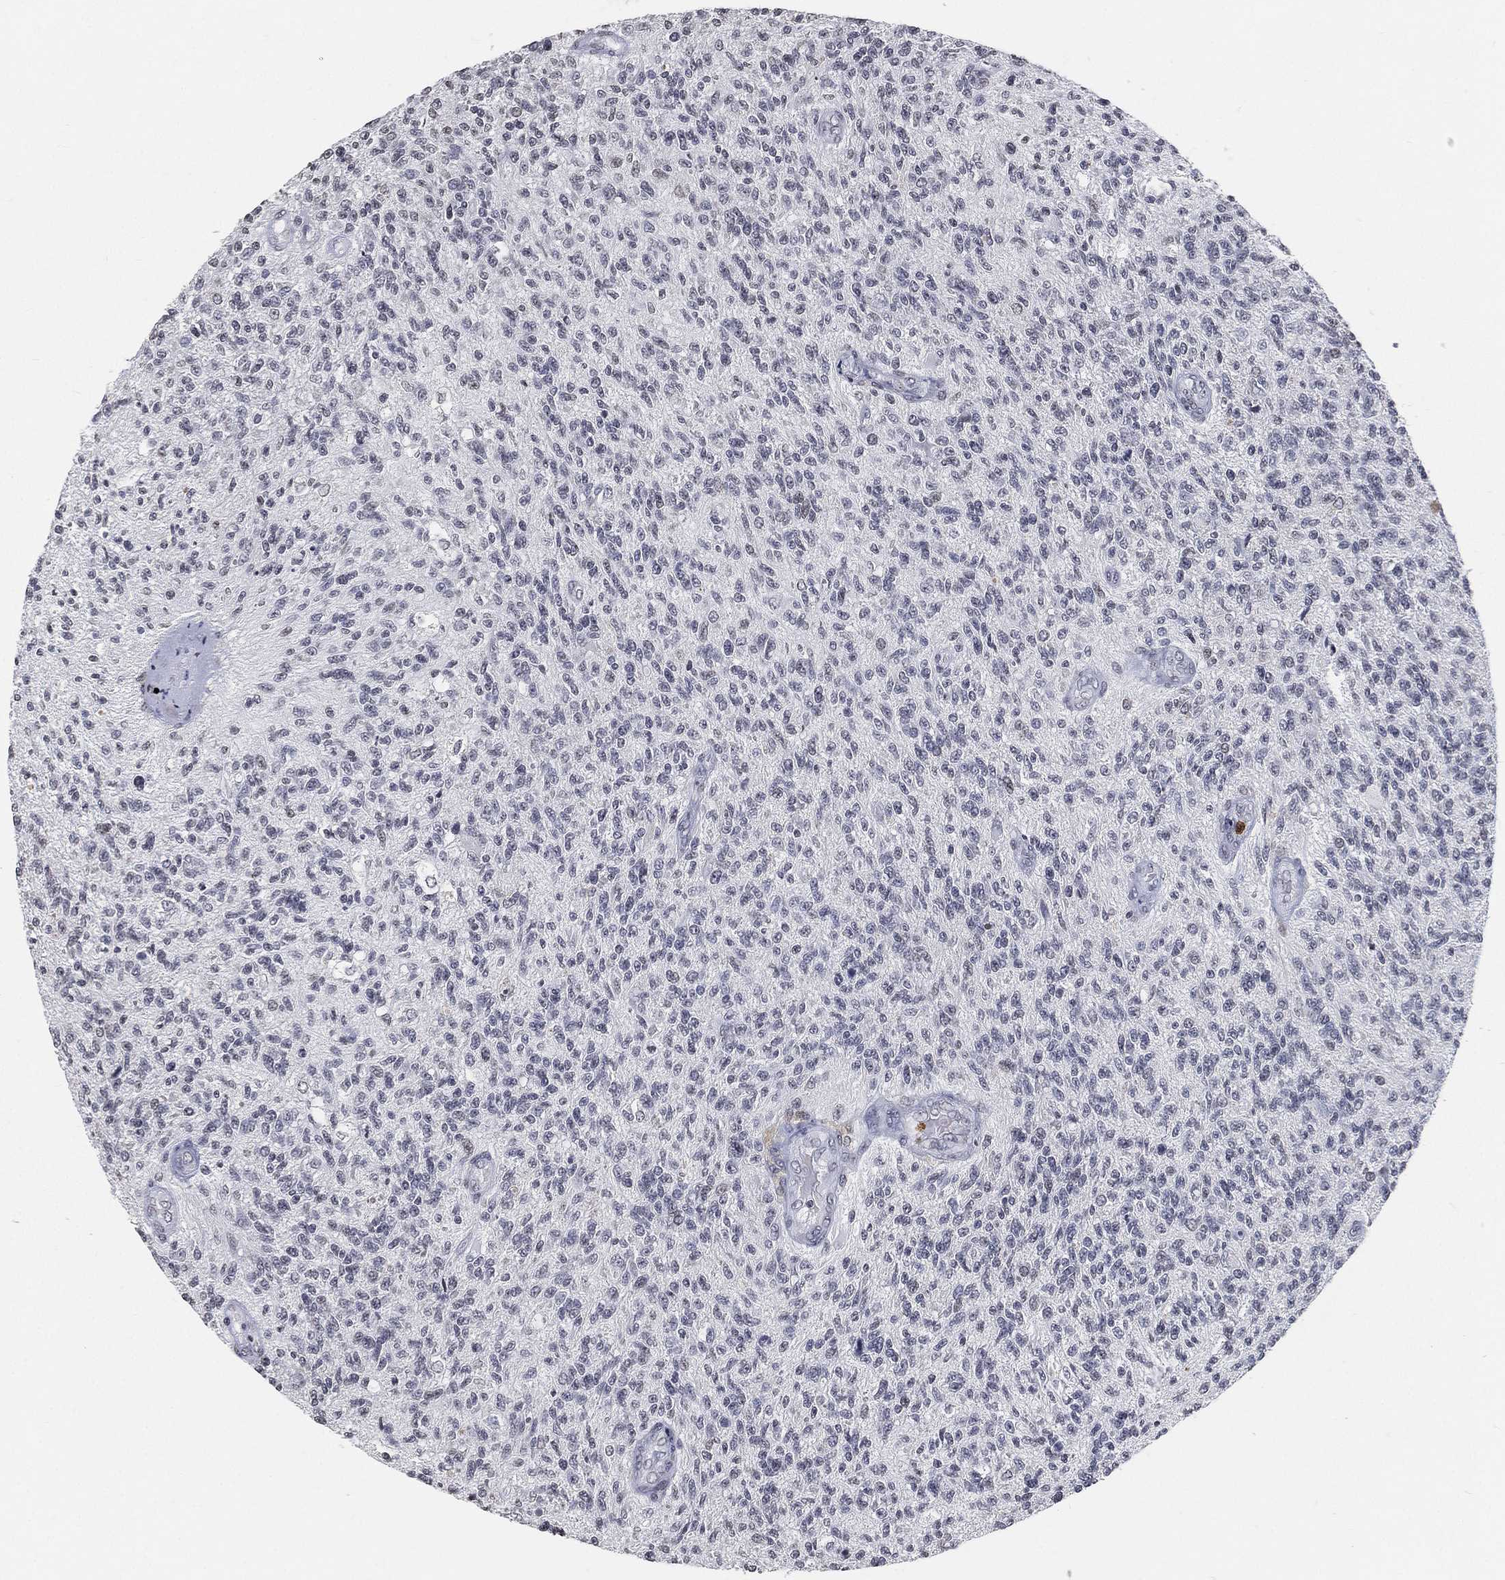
{"staining": {"intensity": "negative", "quantity": "none", "location": "none"}, "tissue": "glioma", "cell_type": "Tumor cells", "image_type": "cancer", "snomed": [{"axis": "morphology", "description": "Glioma, malignant, High grade"}, {"axis": "topography", "description": "Brain"}], "caption": "Human high-grade glioma (malignant) stained for a protein using IHC demonstrates no positivity in tumor cells.", "gene": "ARG1", "patient": {"sex": "male", "age": 56}}